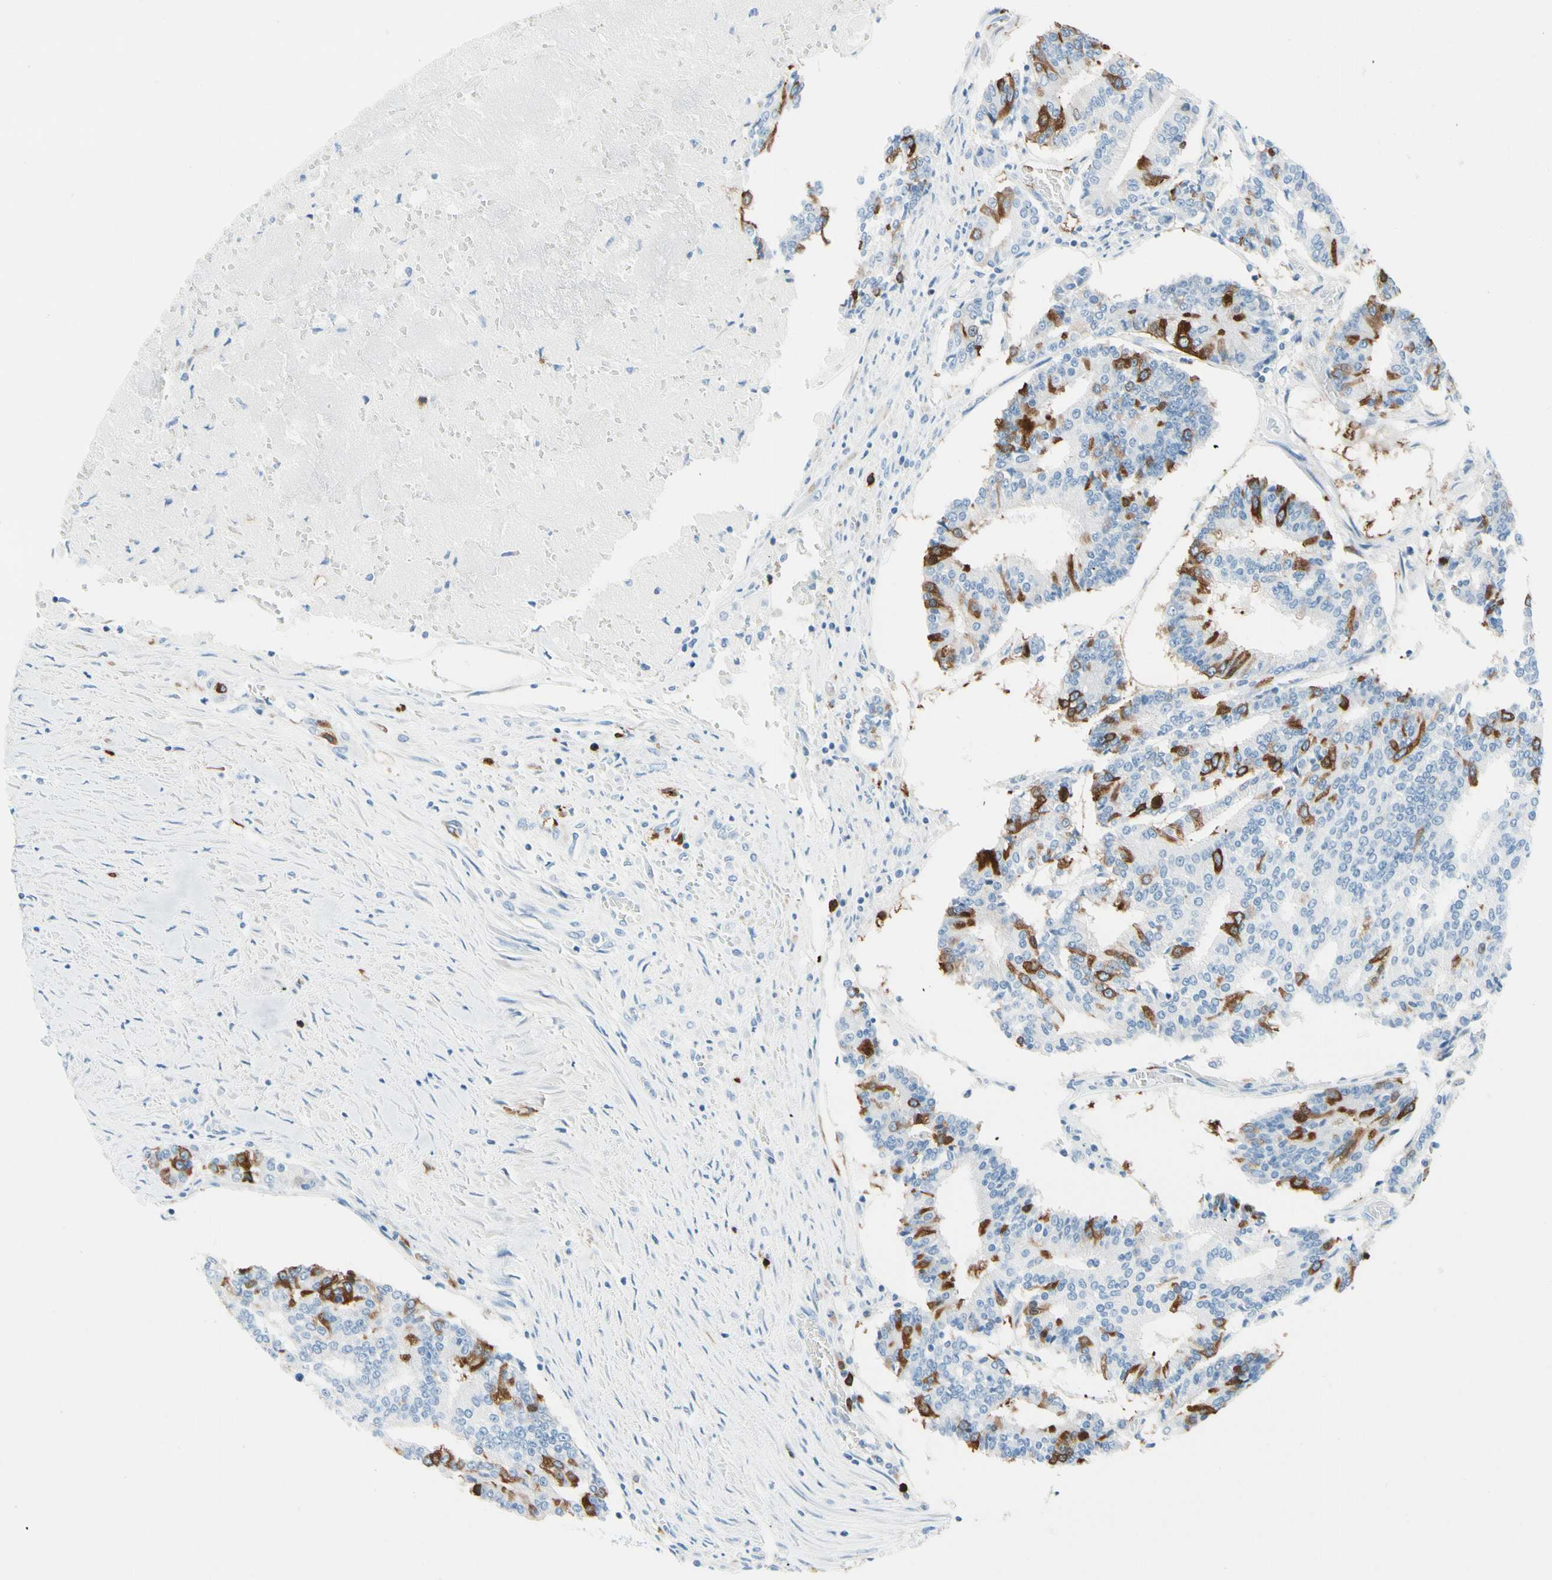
{"staining": {"intensity": "strong", "quantity": "<25%", "location": "cytoplasmic/membranous"}, "tissue": "prostate cancer", "cell_type": "Tumor cells", "image_type": "cancer", "snomed": [{"axis": "morphology", "description": "Adenocarcinoma, High grade"}, {"axis": "topography", "description": "Prostate"}], "caption": "Human high-grade adenocarcinoma (prostate) stained for a protein (brown) demonstrates strong cytoplasmic/membranous positive positivity in about <25% of tumor cells.", "gene": "TACC3", "patient": {"sex": "male", "age": 55}}